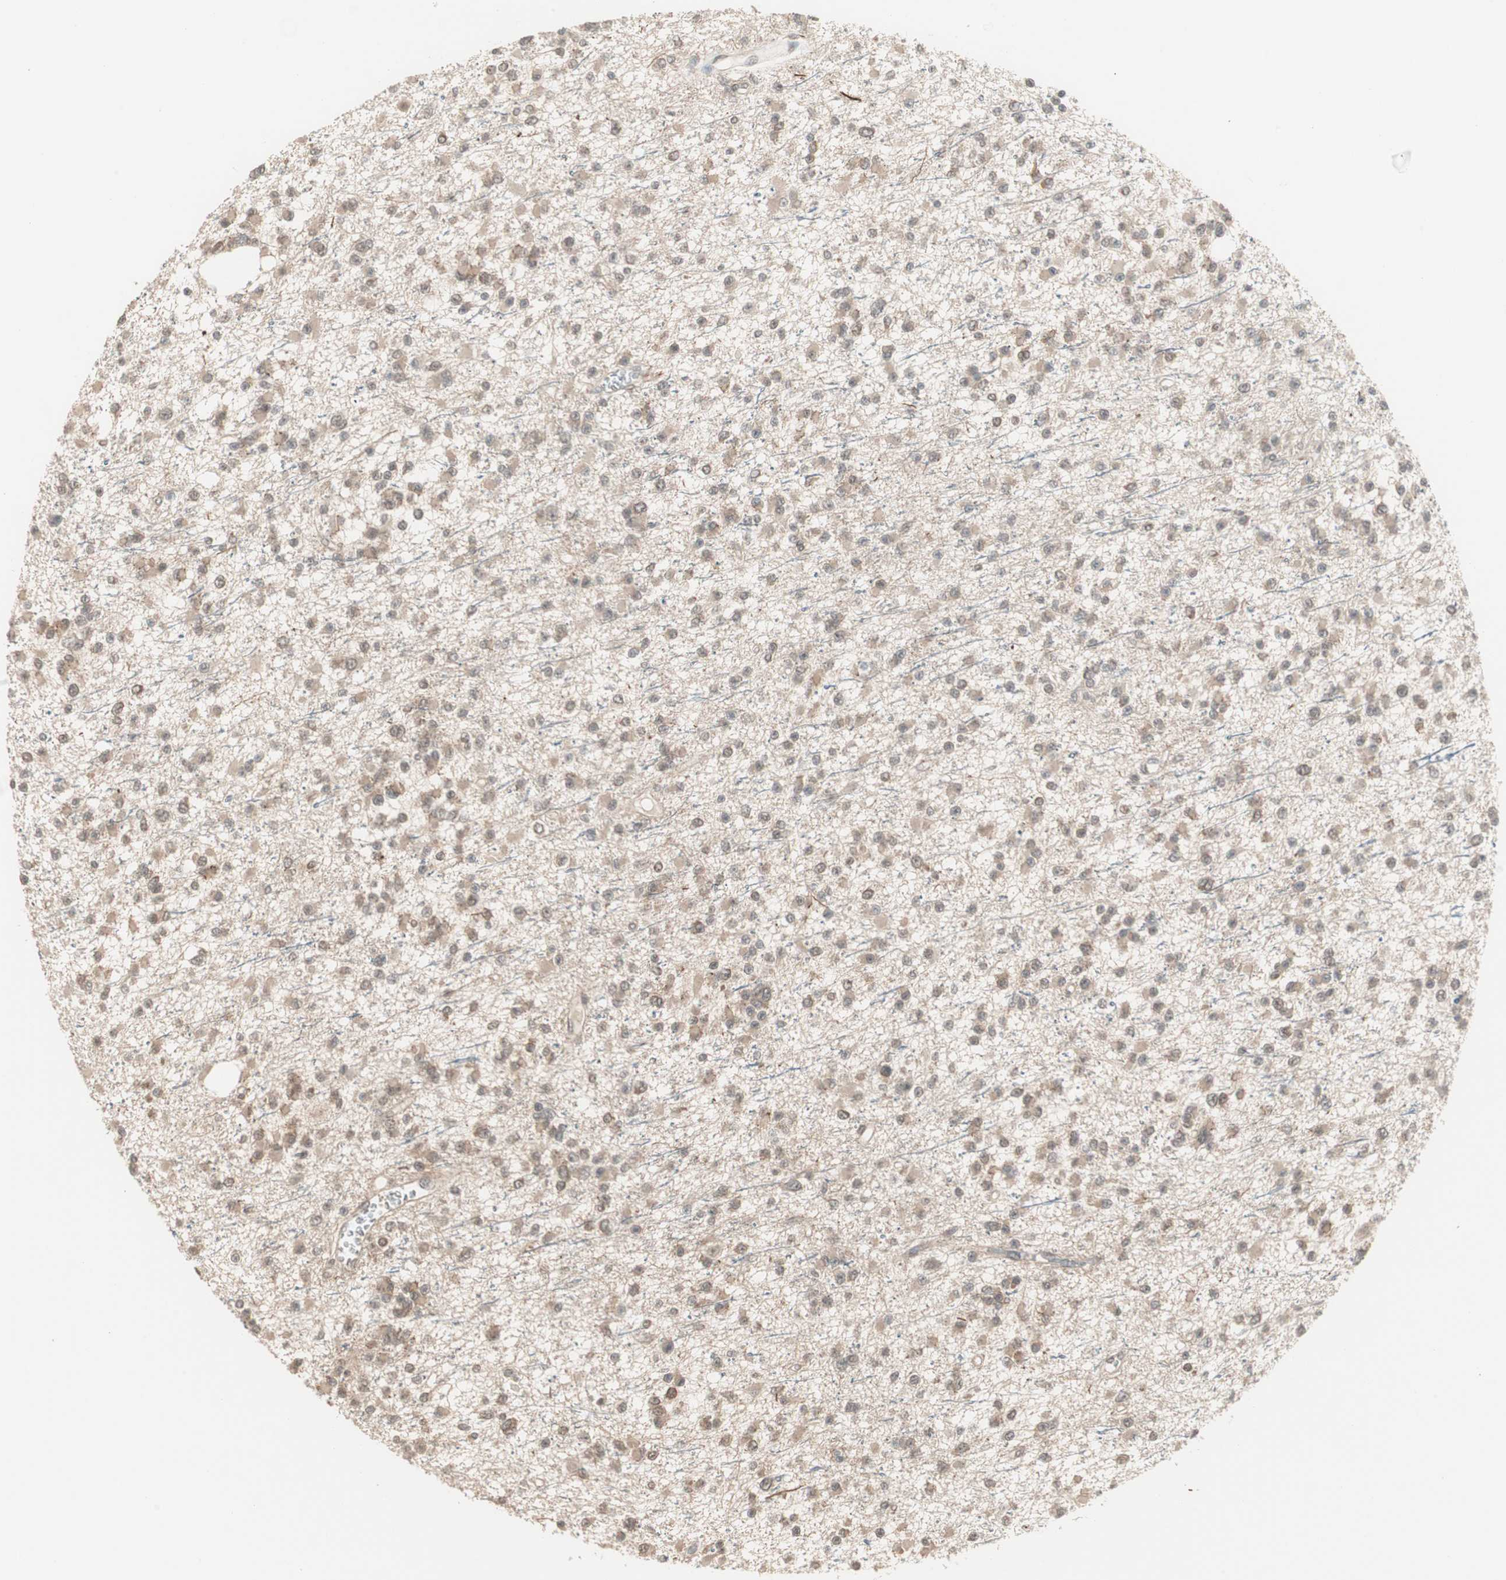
{"staining": {"intensity": "weak", "quantity": ">75%", "location": "cytoplasmic/membranous,nuclear"}, "tissue": "glioma", "cell_type": "Tumor cells", "image_type": "cancer", "snomed": [{"axis": "morphology", "description": "Glioma, malignant, Low grade"}, {"axis": "topography", "description": "Brain"}], "caption": "DAB (3,3'-diaminobenzidine) immunohistochemical staining of human glioma shows weak cytoplasmic/membranous and nuclear protein expression in about >75% of tumor cells.", "gene": "ZSCAN31", "patient": {"sex": "female", "age": 22}}